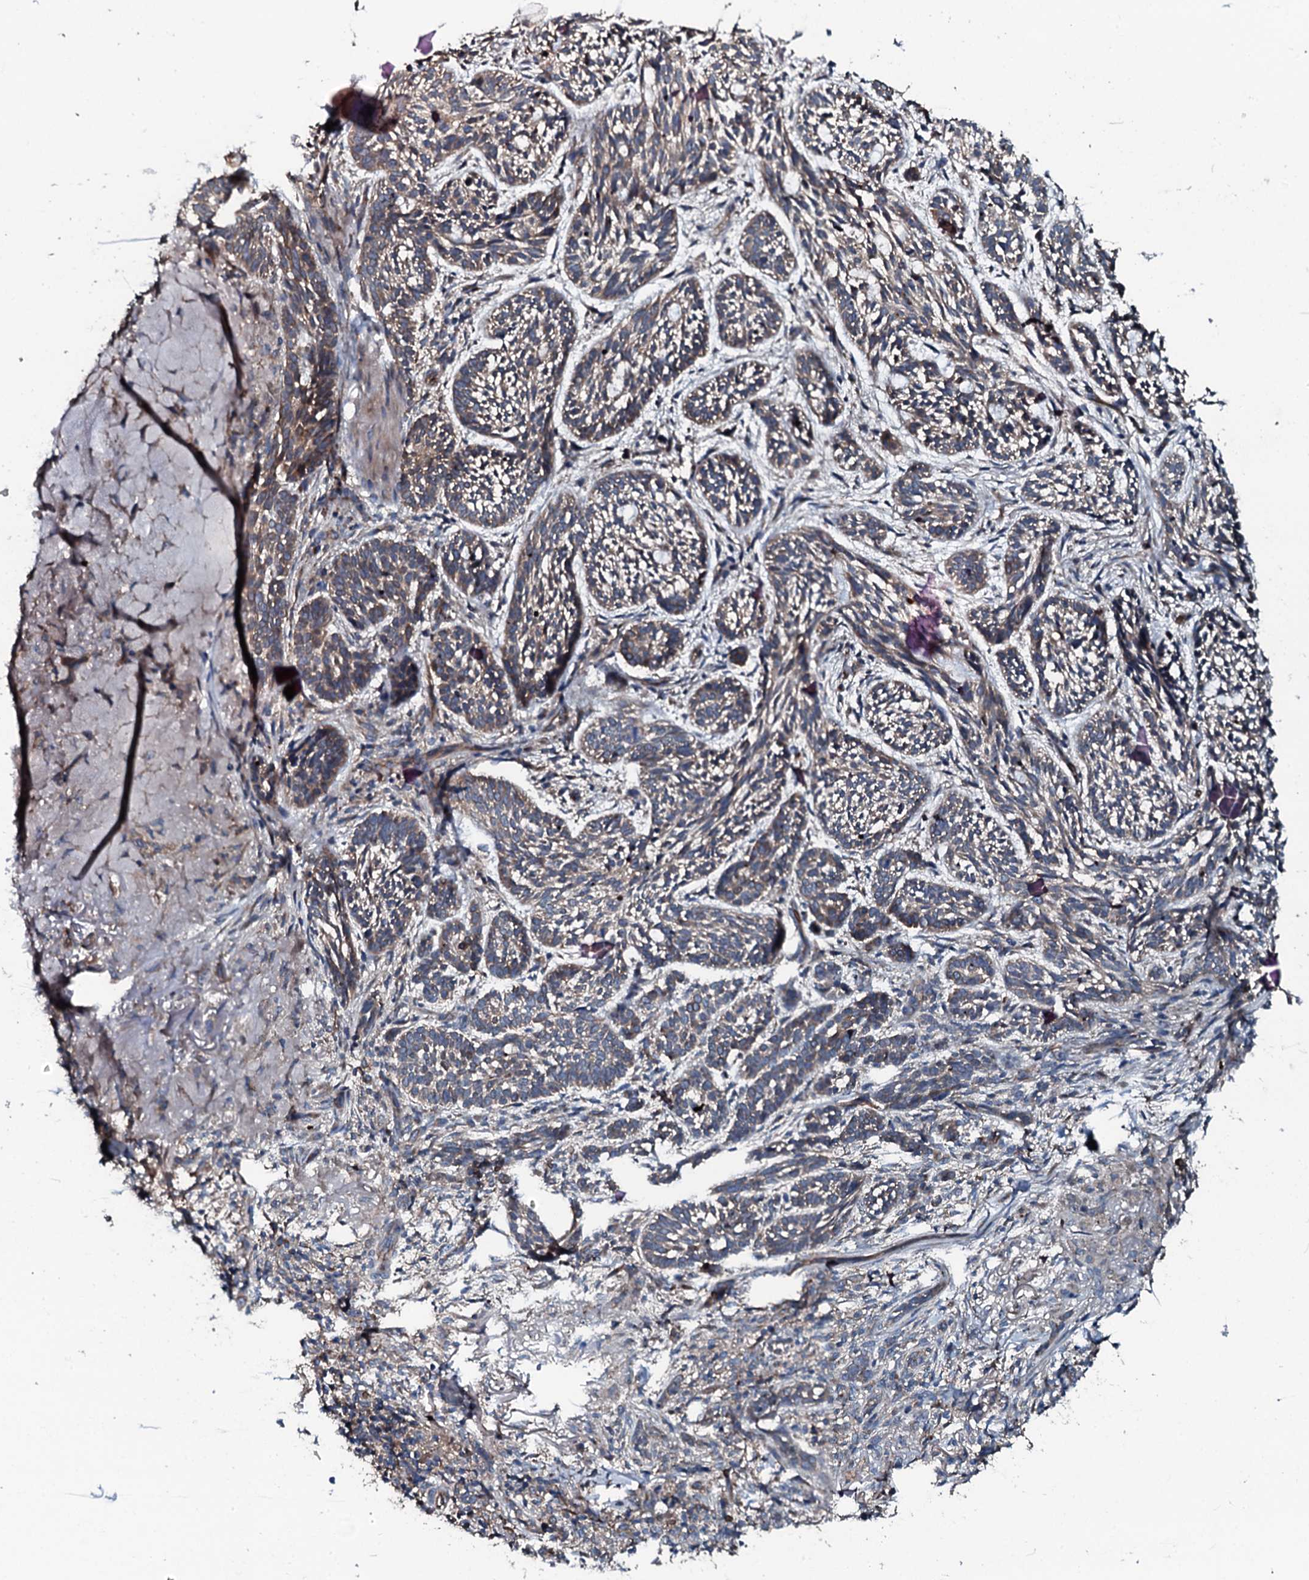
{"staining": {"intensity": "weak", "quantity": ">75%", "location": "cytoplasmic/membranous"}, "tissue": "skin cancer", "cell_type": "Tumor cells", "image_type": "cancer", "snomed": [{"axis": "morphology", "description": "Basal cell carcinoma"}, {"axis": "topography", "description": "Skin"}], "caption": "Weak cytoplasmic/membranous positivity for a protein is present in approximately >75% of tumor cells of skin cancer using IHC.", "gene": "TRIM7", "patient": {"sex": "male", "age": 71}}